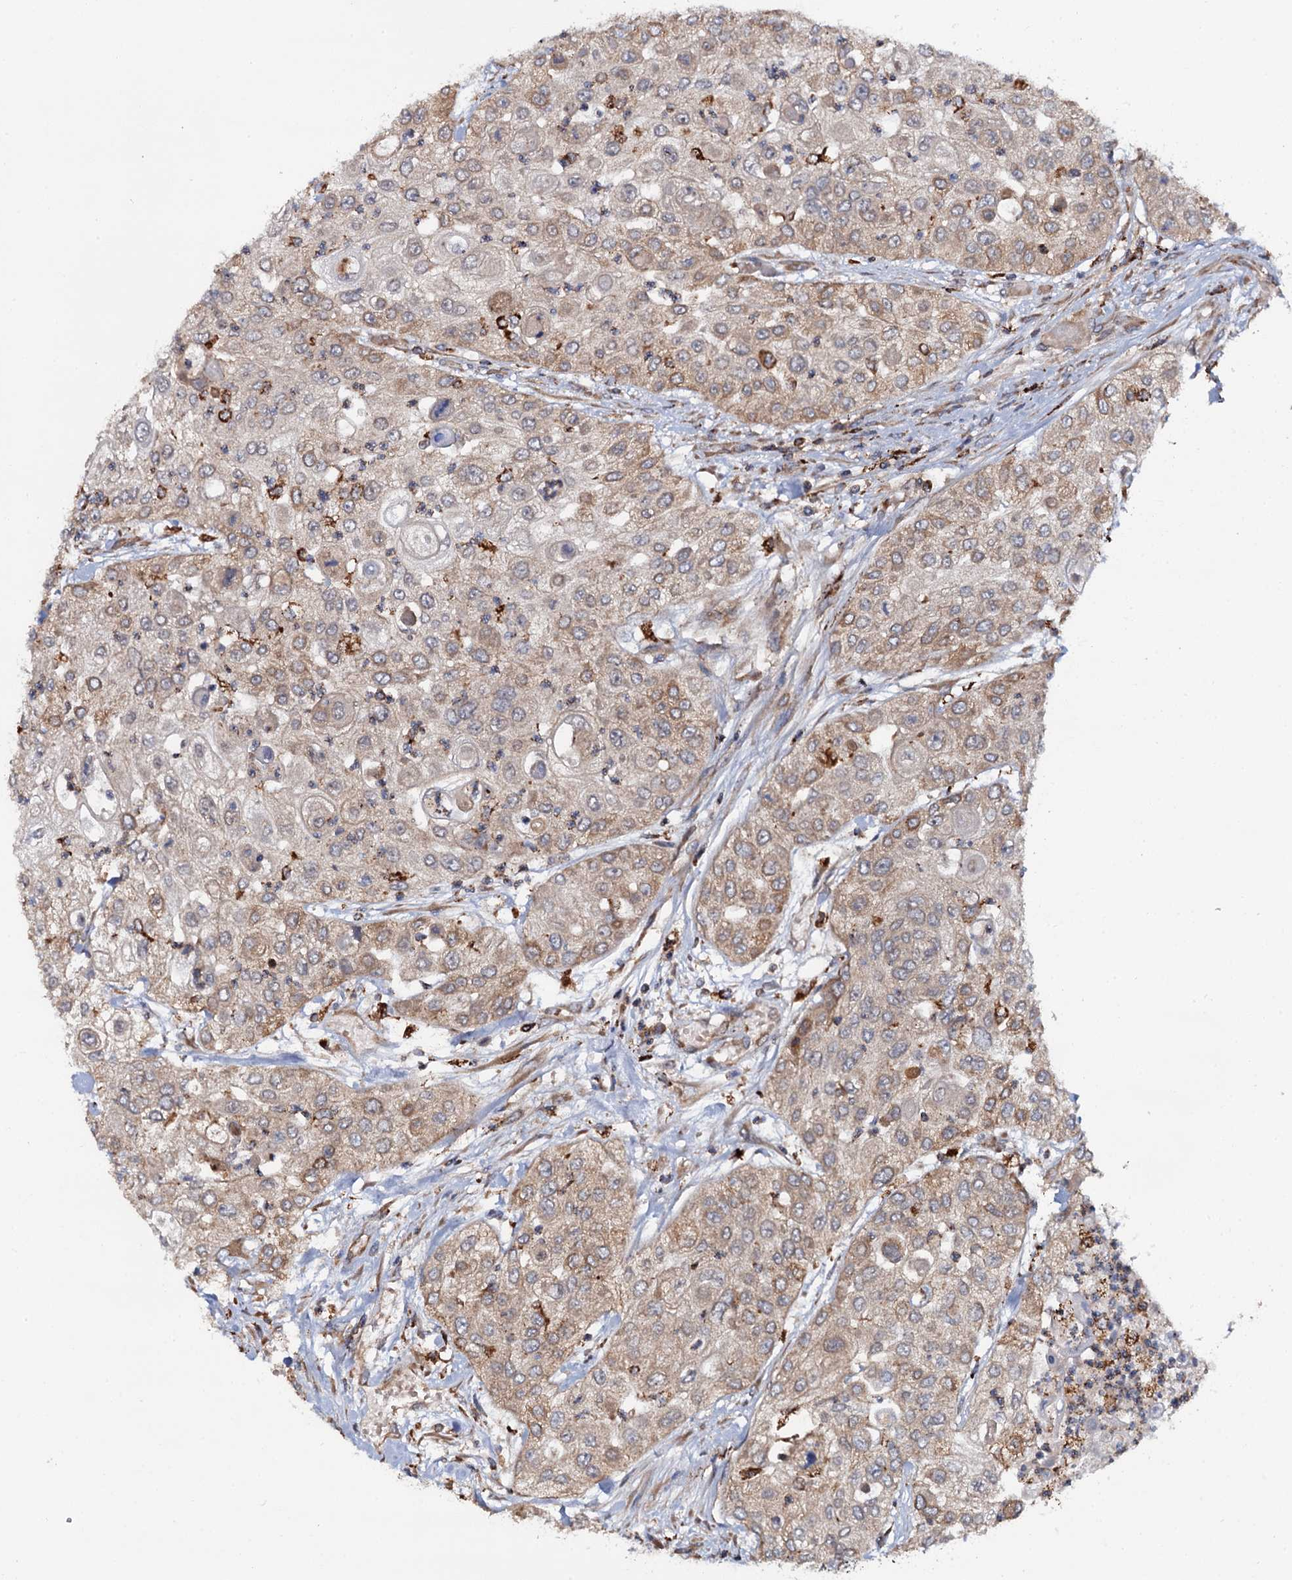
{"staining": {"intensity": "weak", "quantity": ">75%", "location": "cytoplasmic/membranous"}, "tissue": "urothelial cancer", "cell_type": "Tumor cells", "image_type": "cancer", "snomed": [{"axis": "morphology", "description": "Urothelial carcinoma, High grade"}, {"axis": "topography", "description": "Urinary bladder"}], "caption": "Brown immunohistochemical staining in human urothelial cancer shows weak cytoplasmic/membranous staining in approximately >75% of tumor cells.", "gene": "UFM1", "patient": {"sex": "female", "age": 79}}